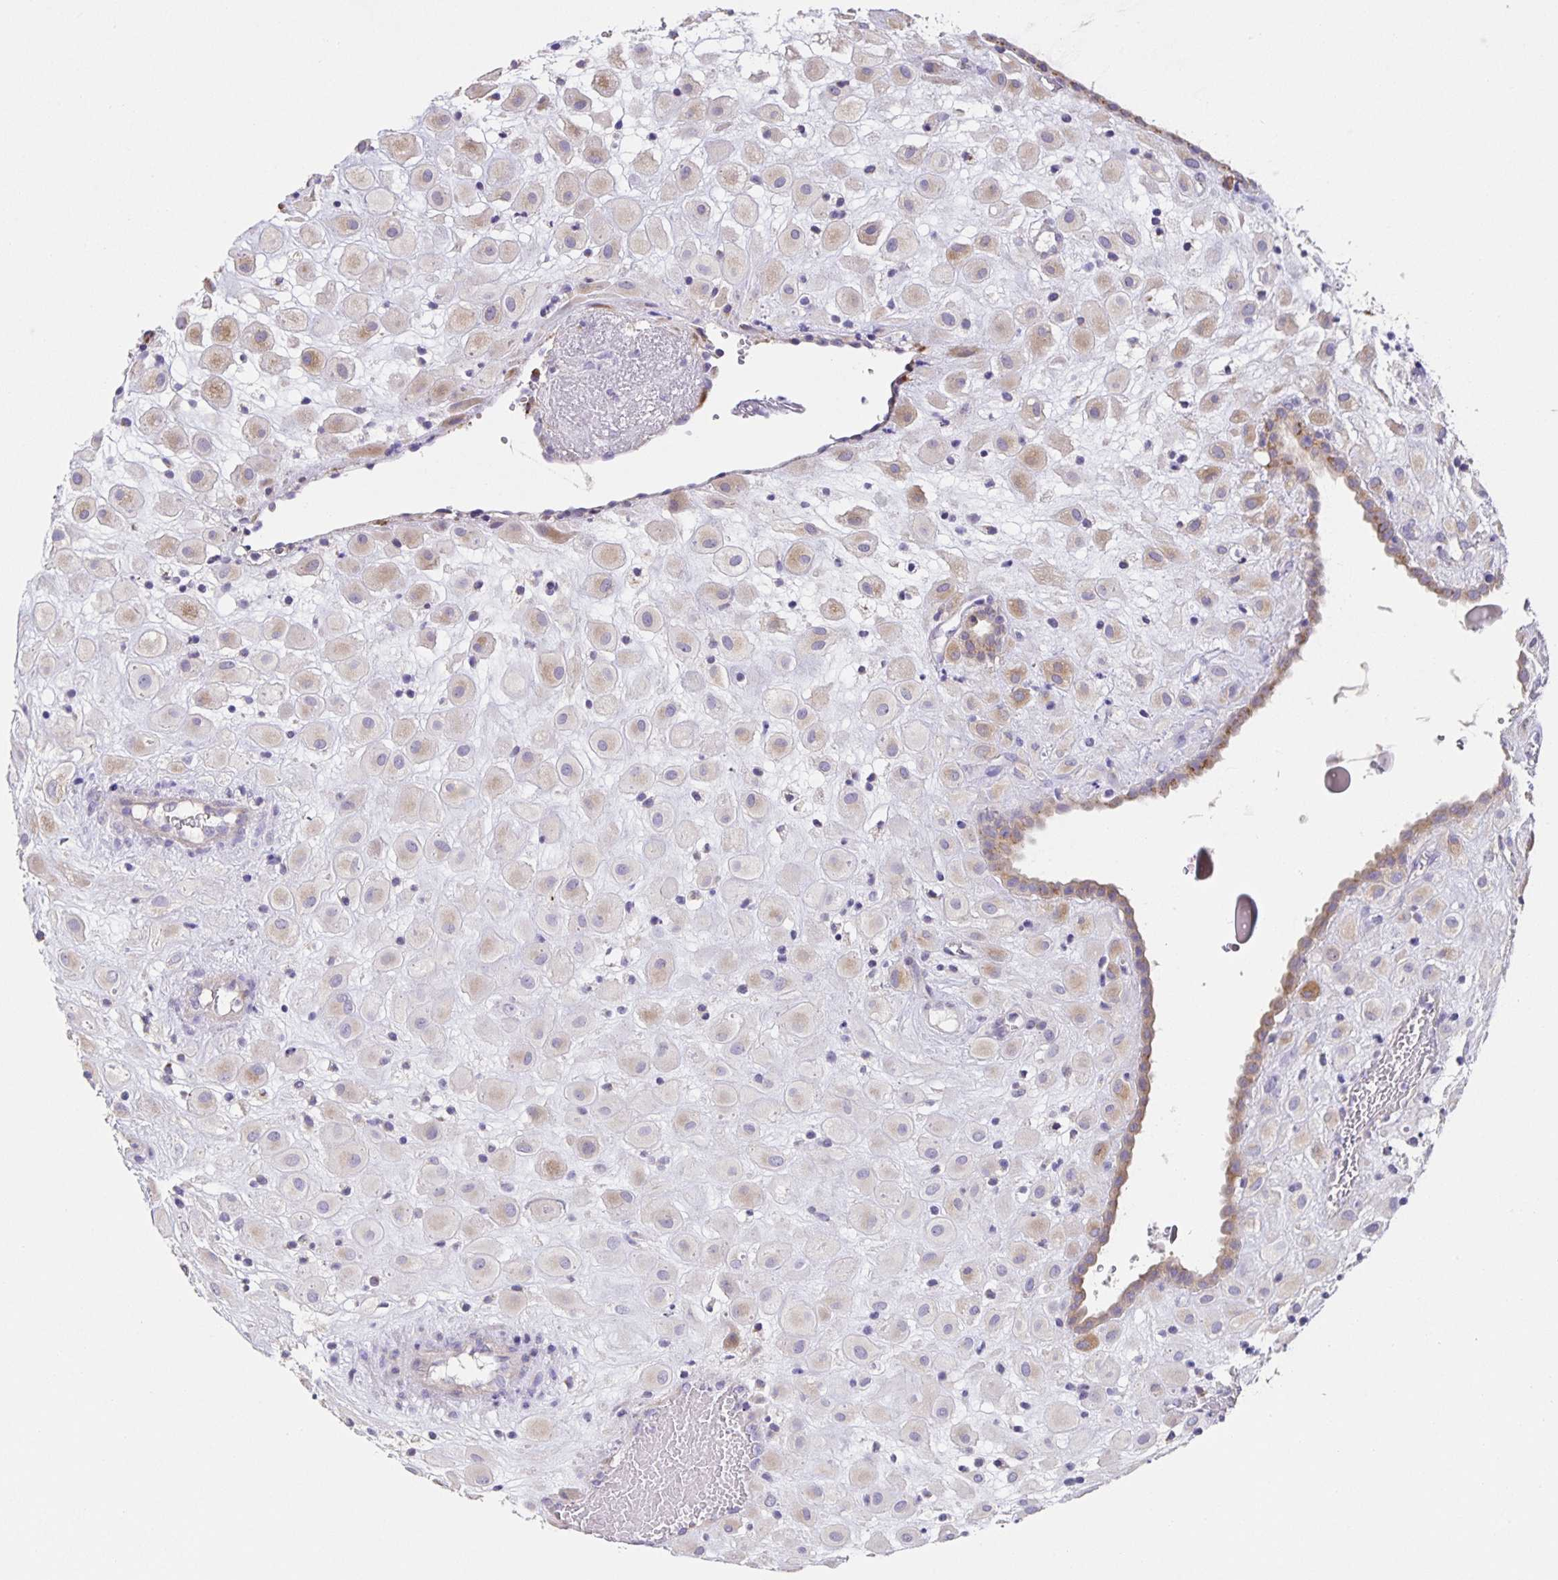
{"staining": {"intensity": "weak", "quantity": "<25%", "location": "cytoplasmic/membranous"}, "tissue": "placenta", "cell_type": "Decidual cells", "image_type": "normal", "snomed": [{"axis": "morphology", "description": "Normal tissue, NOS"}, {"axis": "topography", "description": "Placenta"}], "caption": "Normal placenta was stained to show a protein in brown. There is no significant staining in decidual cells. (DAB (3,3'-diaminobenzidine) immunohistochemistry (IHC) visualized using brightfield microscopy, high magnification).", "gene": "PRR36", "patient": {"sex": "female", "age": 24}}